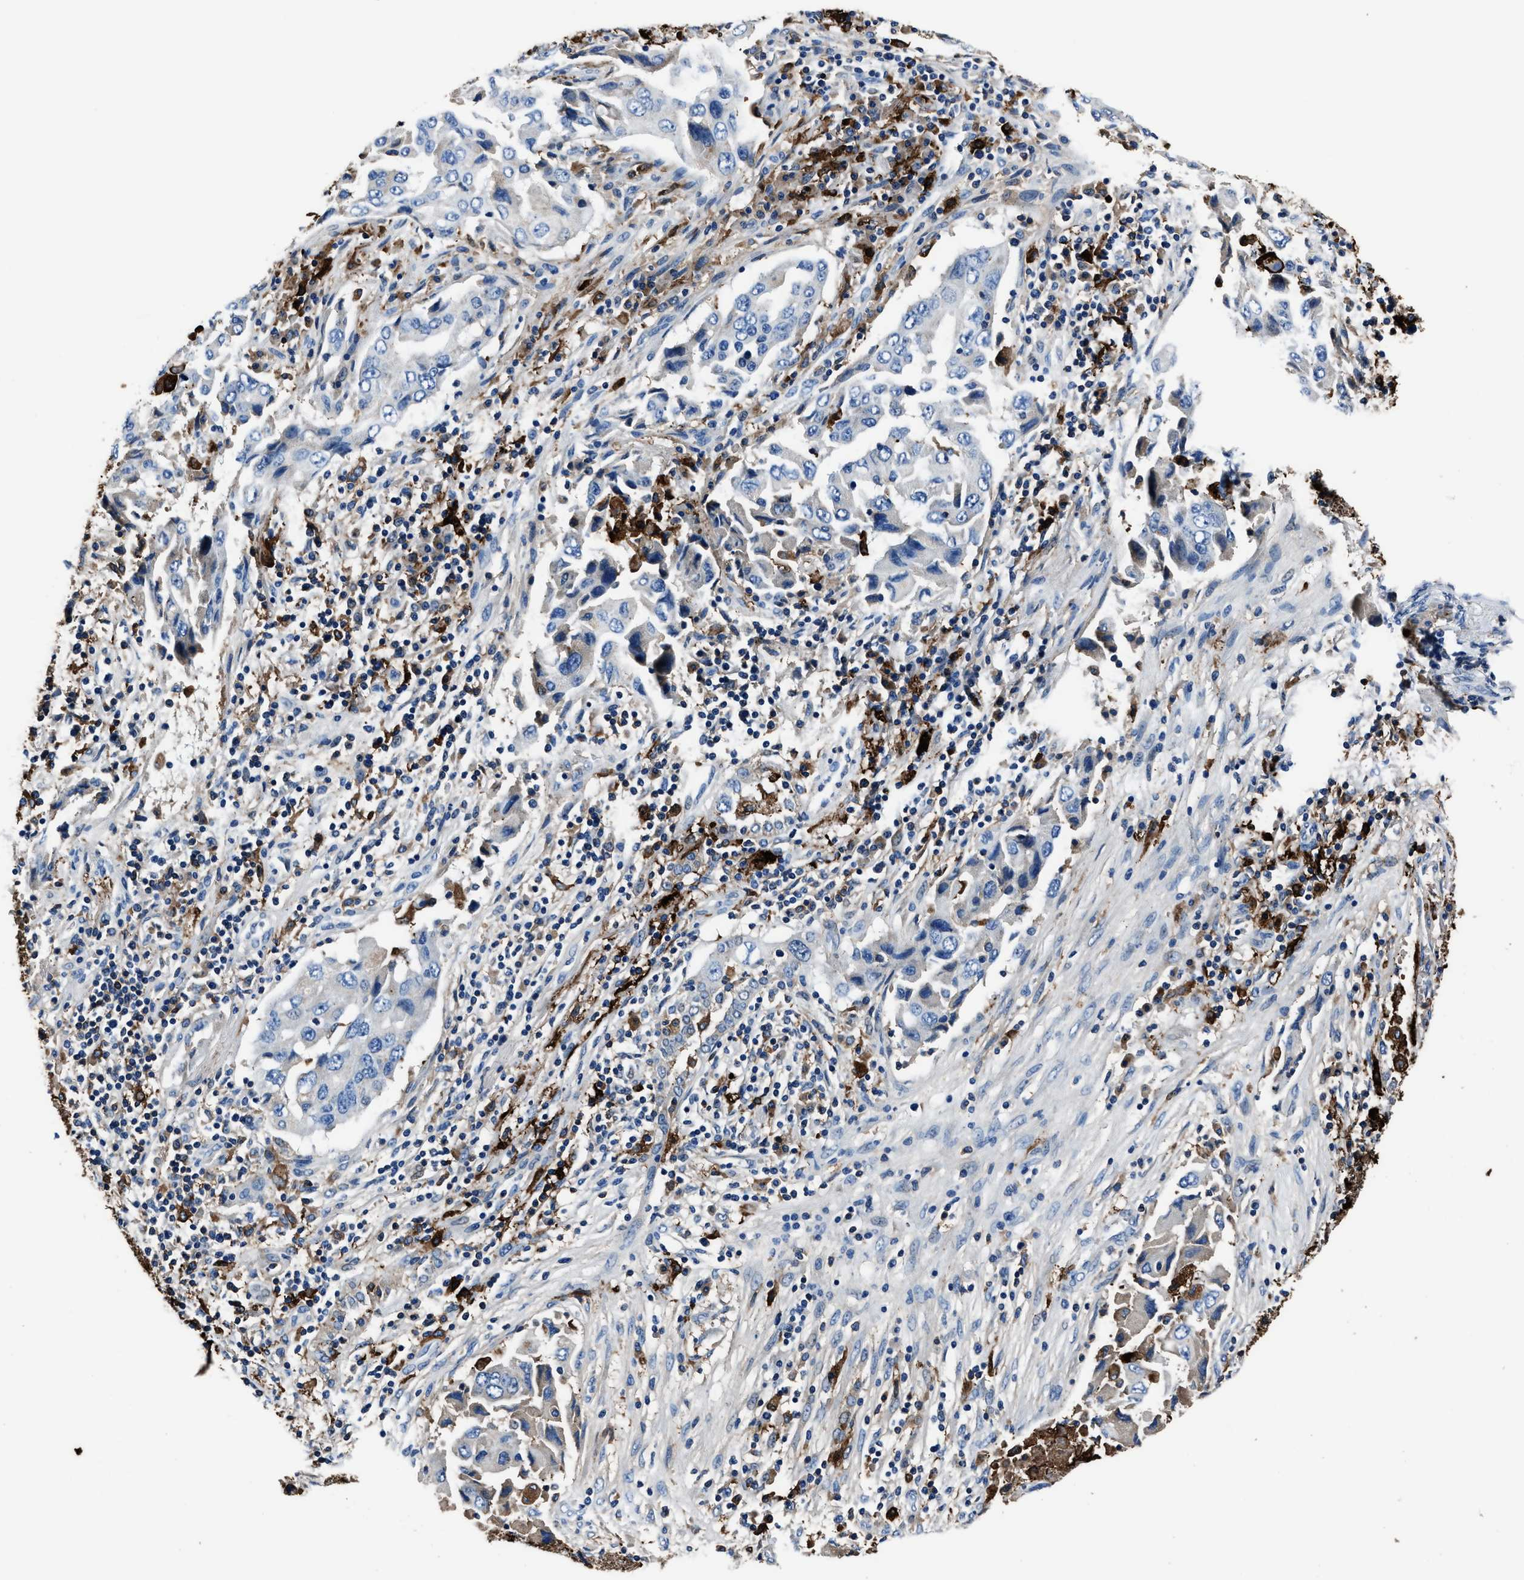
{"staining": {"intensity": "weak", "quantity": "<25%", "location": "cytoplasmic/membranous"}, "tissue": "lung cancer", "cell_type": "Tumor cells", "image_type": "cancer", "snomed": [{"axis": "morphology", "description": "Adenocarcinoma, NOS"}, {"axis": "topography", "description": "Lung"}], "caption": "Tumor cells show no significant protein staining in lung cancer (adenocarcinoma).", "gene": "FTL", "patient": {"sex": "female", "age": 65}}